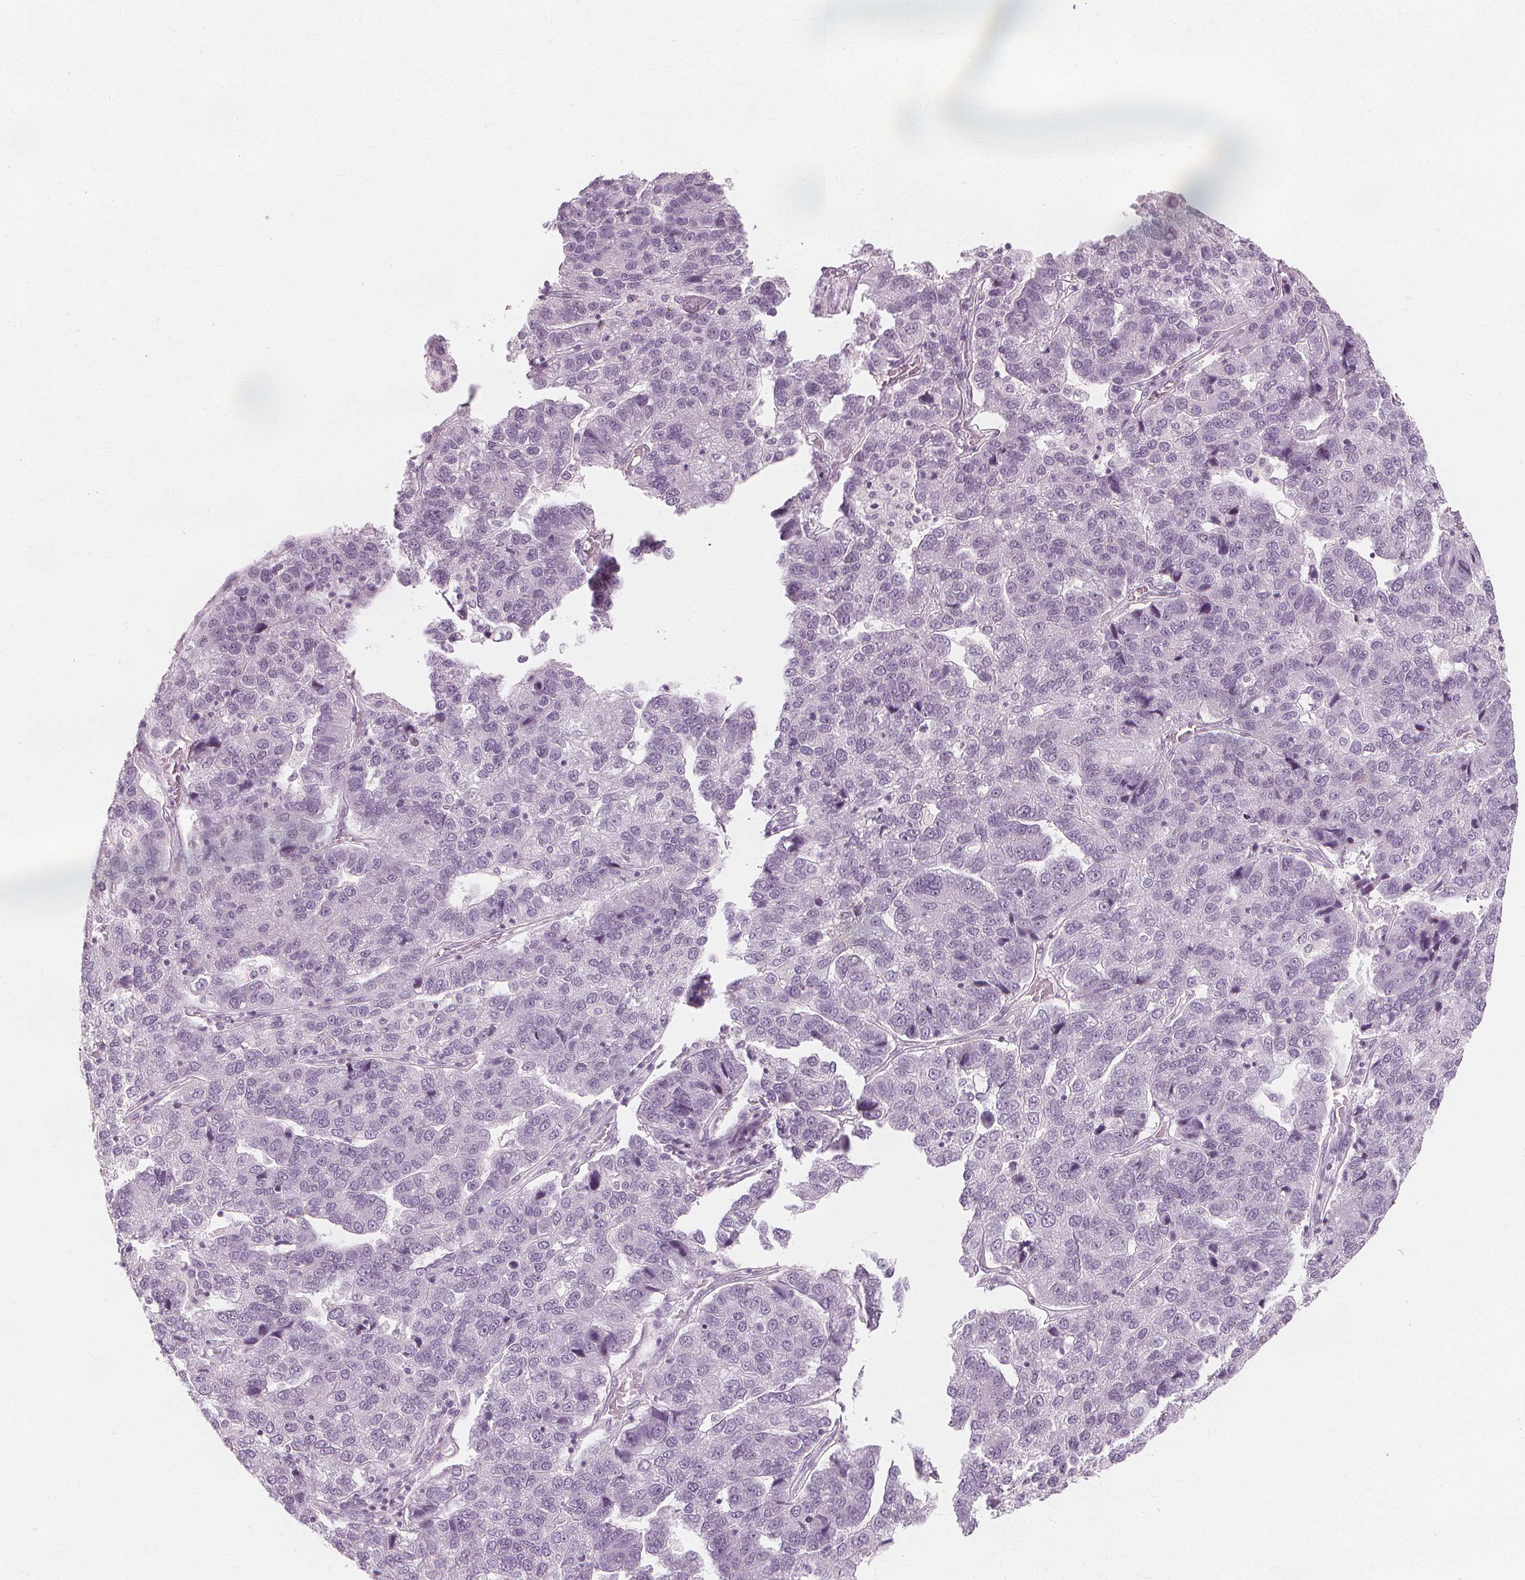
{"staining": {"intensity": "negative", "quantity": "none", "location": "none"}, "tissue": "pancreatic cancer", "cell_type": "Tumor cells", "image_type": "cancer", "snomed": [{"axis": "morphology", "description": "Adenocarcinoma, NOS"}, {"axis": "topography", "description": "Pancreas"}], "caption": "Immunohistochemistry (IHC) photomicrograph of human pancreatic cancer (adenocarcinoma) stained for a protein (brown), which demonstrates no positivity in tumor cells.", "gene": "NXPE1", "patient": {"sex": "female", "age": 61}}